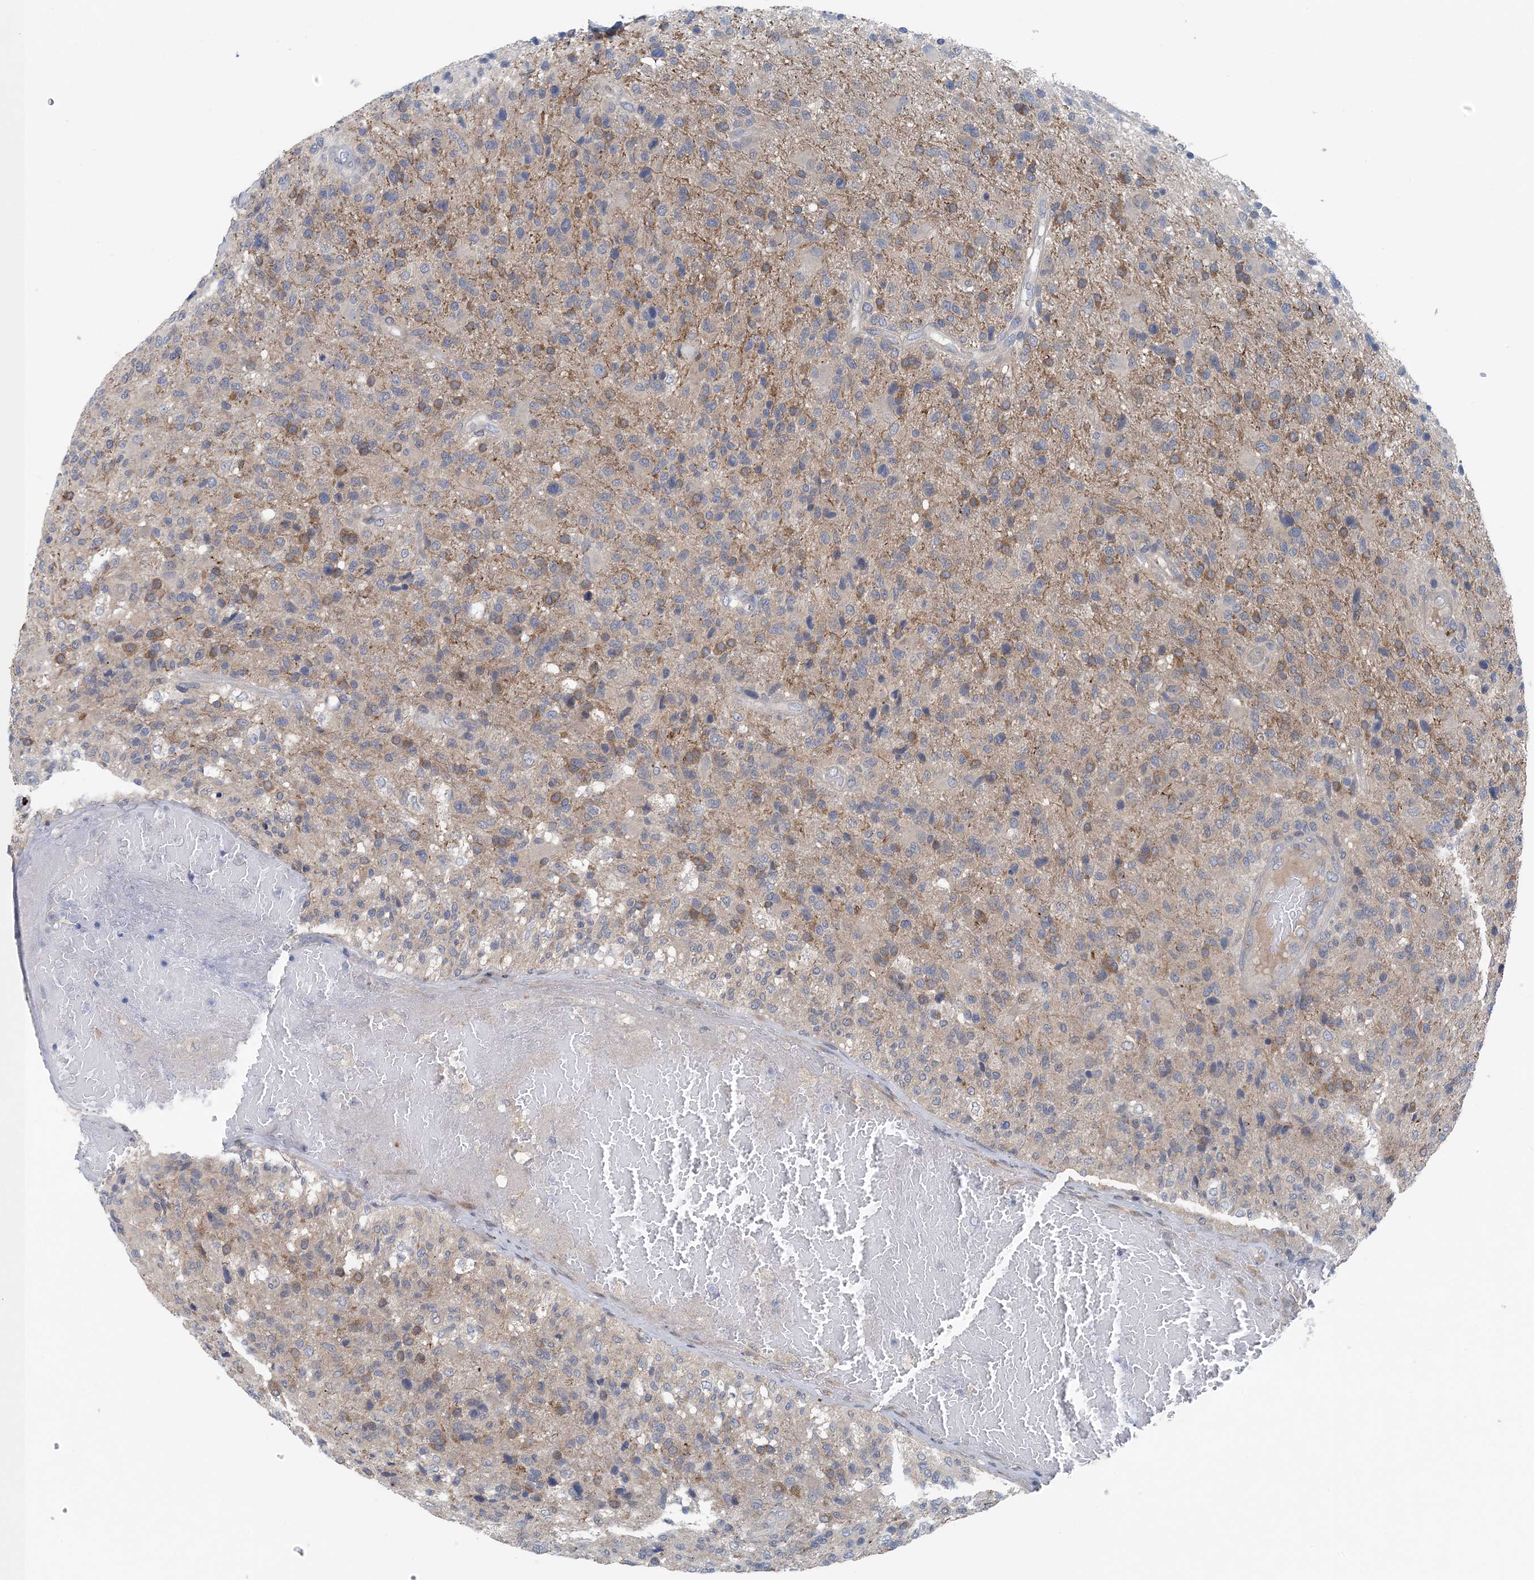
{"staining": {"intensity": "moderate", "quantity": "<25%", "location": "cytoplasmic/membranous"}, "tissue": "glioma", "cell_type": "Tumor cells", "image_type": "cancer", "snomed": [{"axis": "morphology", "description": "Glioma, malignant, High grade"}, {"axis": "topography", "description": "Brain"}], "caption": "Immunohistochemical staining of human glioma reveals low levels of moderate cytoplasmic/membranous protein staining in about <25% of tumor cells.", "gene": "HIKESHI", "patient": {"sex": "male", "age": 72}}